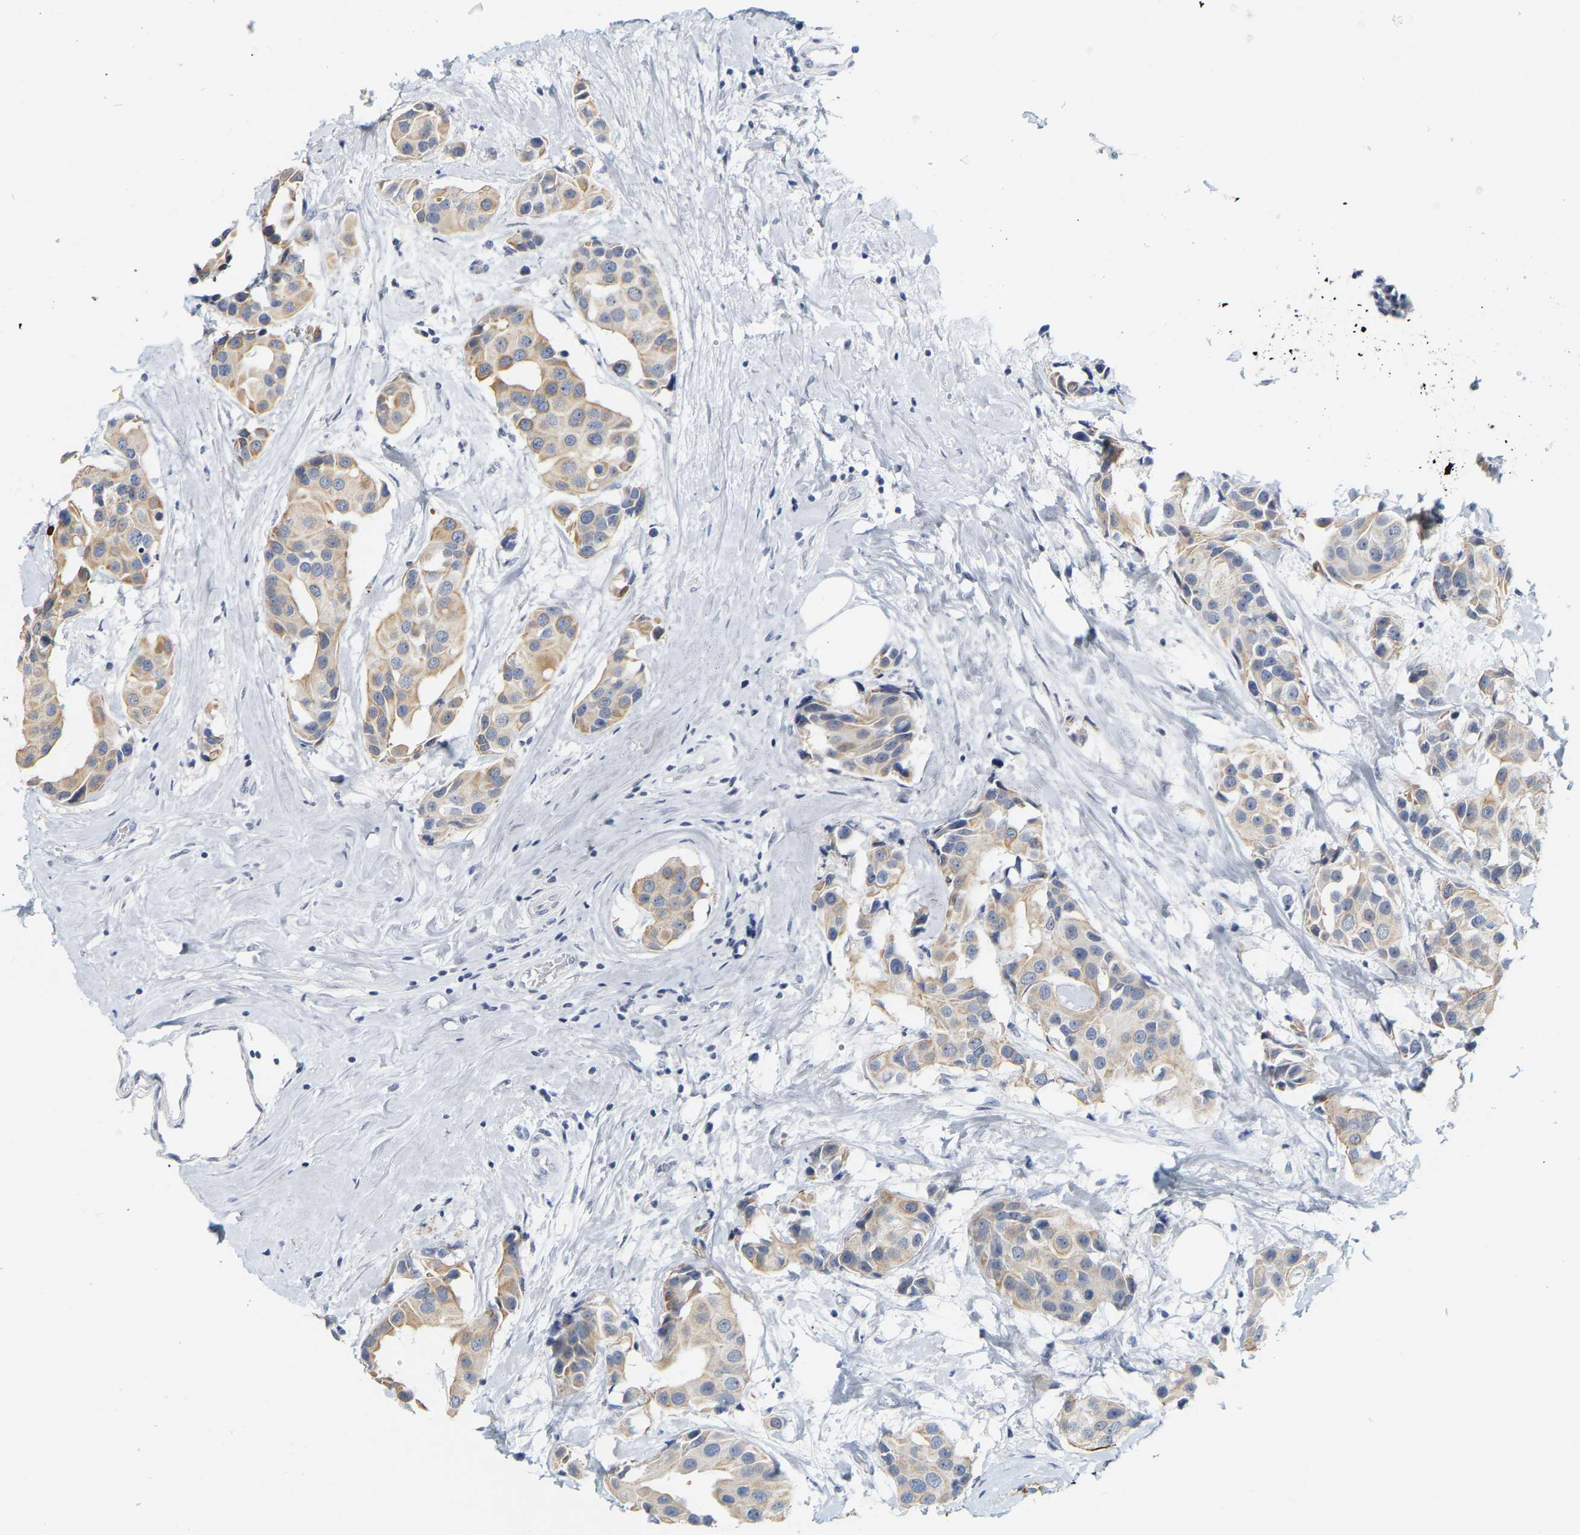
{"staining": {"intensity": "moderate", "quantity": ">75%", "location": "cytoplasmic/membranous"}, "tissue": "breast cancer", "cell_type": "Tumor cells", "image_type": "cancer", "snomed": [{"axis": "morphology", "description": "Normal tissue, NOS"}, {"axis": "morphology", "description": "Duct carcinoma"}, {"axis": "topography", "description": "Breast"}], "caption": "Breast cancer stained with immunohistochemistry shows moderate cytoplasmic/membranous positivity in about >75% of tumor cells.", "gene": "KRT76", "patient": {"sex": "female", "age": 39}}